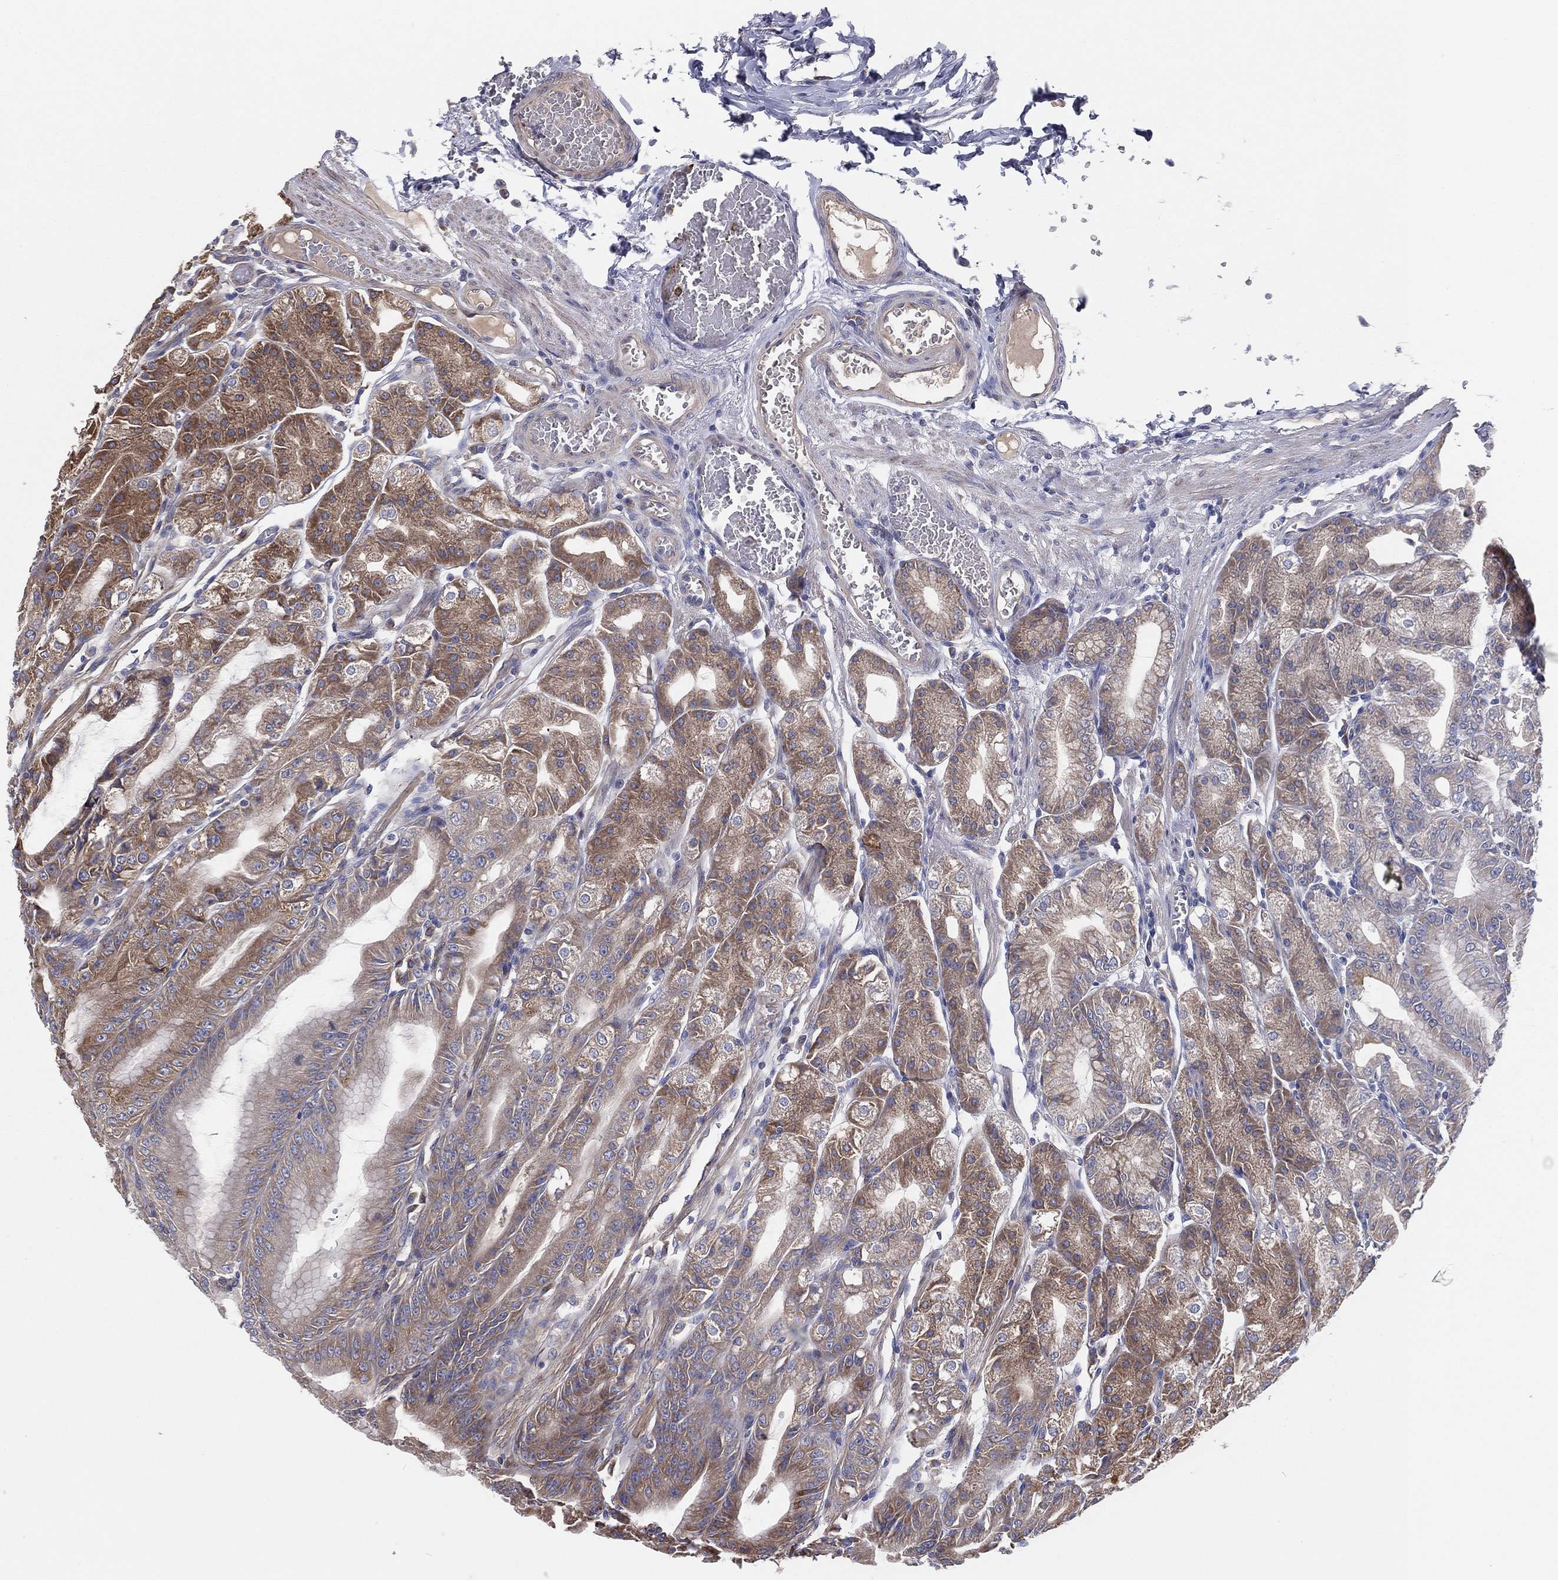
{"staining": {"intensity": "moderate", "quantity": "25%-75%", "location": "cytoplasmic/membranous"}, "tissue": "stomach", "cell_type": "Glandular cells", "image_type": "normal", "snomed": [{"axis": "morphology", "description": "Normal tissue, NOS"}, {"axis": "topography", "description": "Stomach"}], "caption": "IHC photomicrograph of normal human stomach stained for a protein (brown), which shows medium levels of moderate cytoplasmic/membranous positivity in about 25%-75% of glandular cells.", "gene": "EIF2B5", "patient": {"sex": "male", "age": 71}}